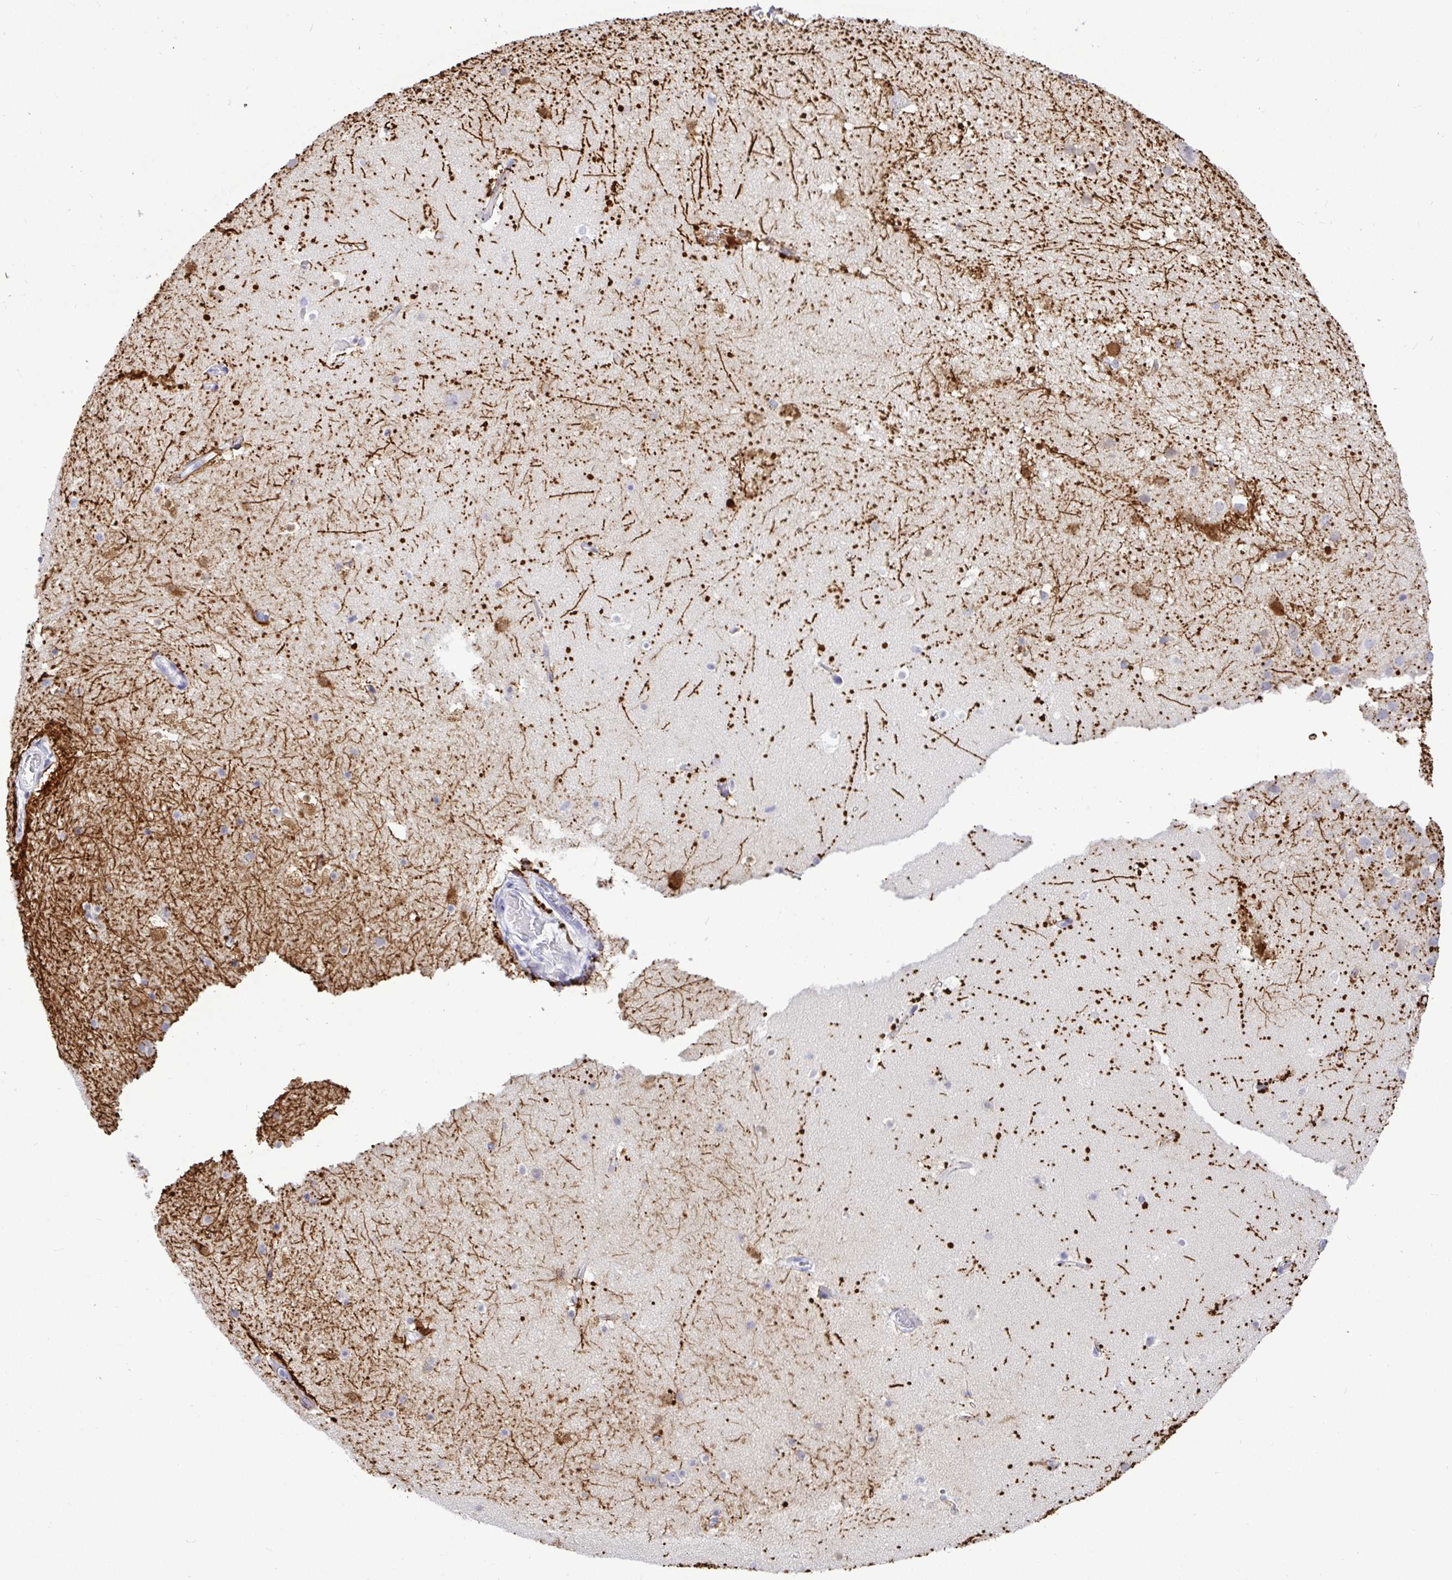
{"staining": {"intensity": "strong", "quantity": "<25%", "location": "cytoplasmic/membranous"}, "tissue": "hippocampus", "cell_type": "Glial cells", "image_type": "normal", "snomed": [{"axis": "morphology", "description": "Normal tissue, NOS"}, {"axis": "topography", "description": "Hippocampus"}], "caption": "Immunohistochemistry (DAB) staining of normal human hippocampus displays strong cytoplasmic/membranous protein staining in approximately <25% of glial cells.", "gene": "THOP1", "patient": {"sex": "male", "age": 26}}